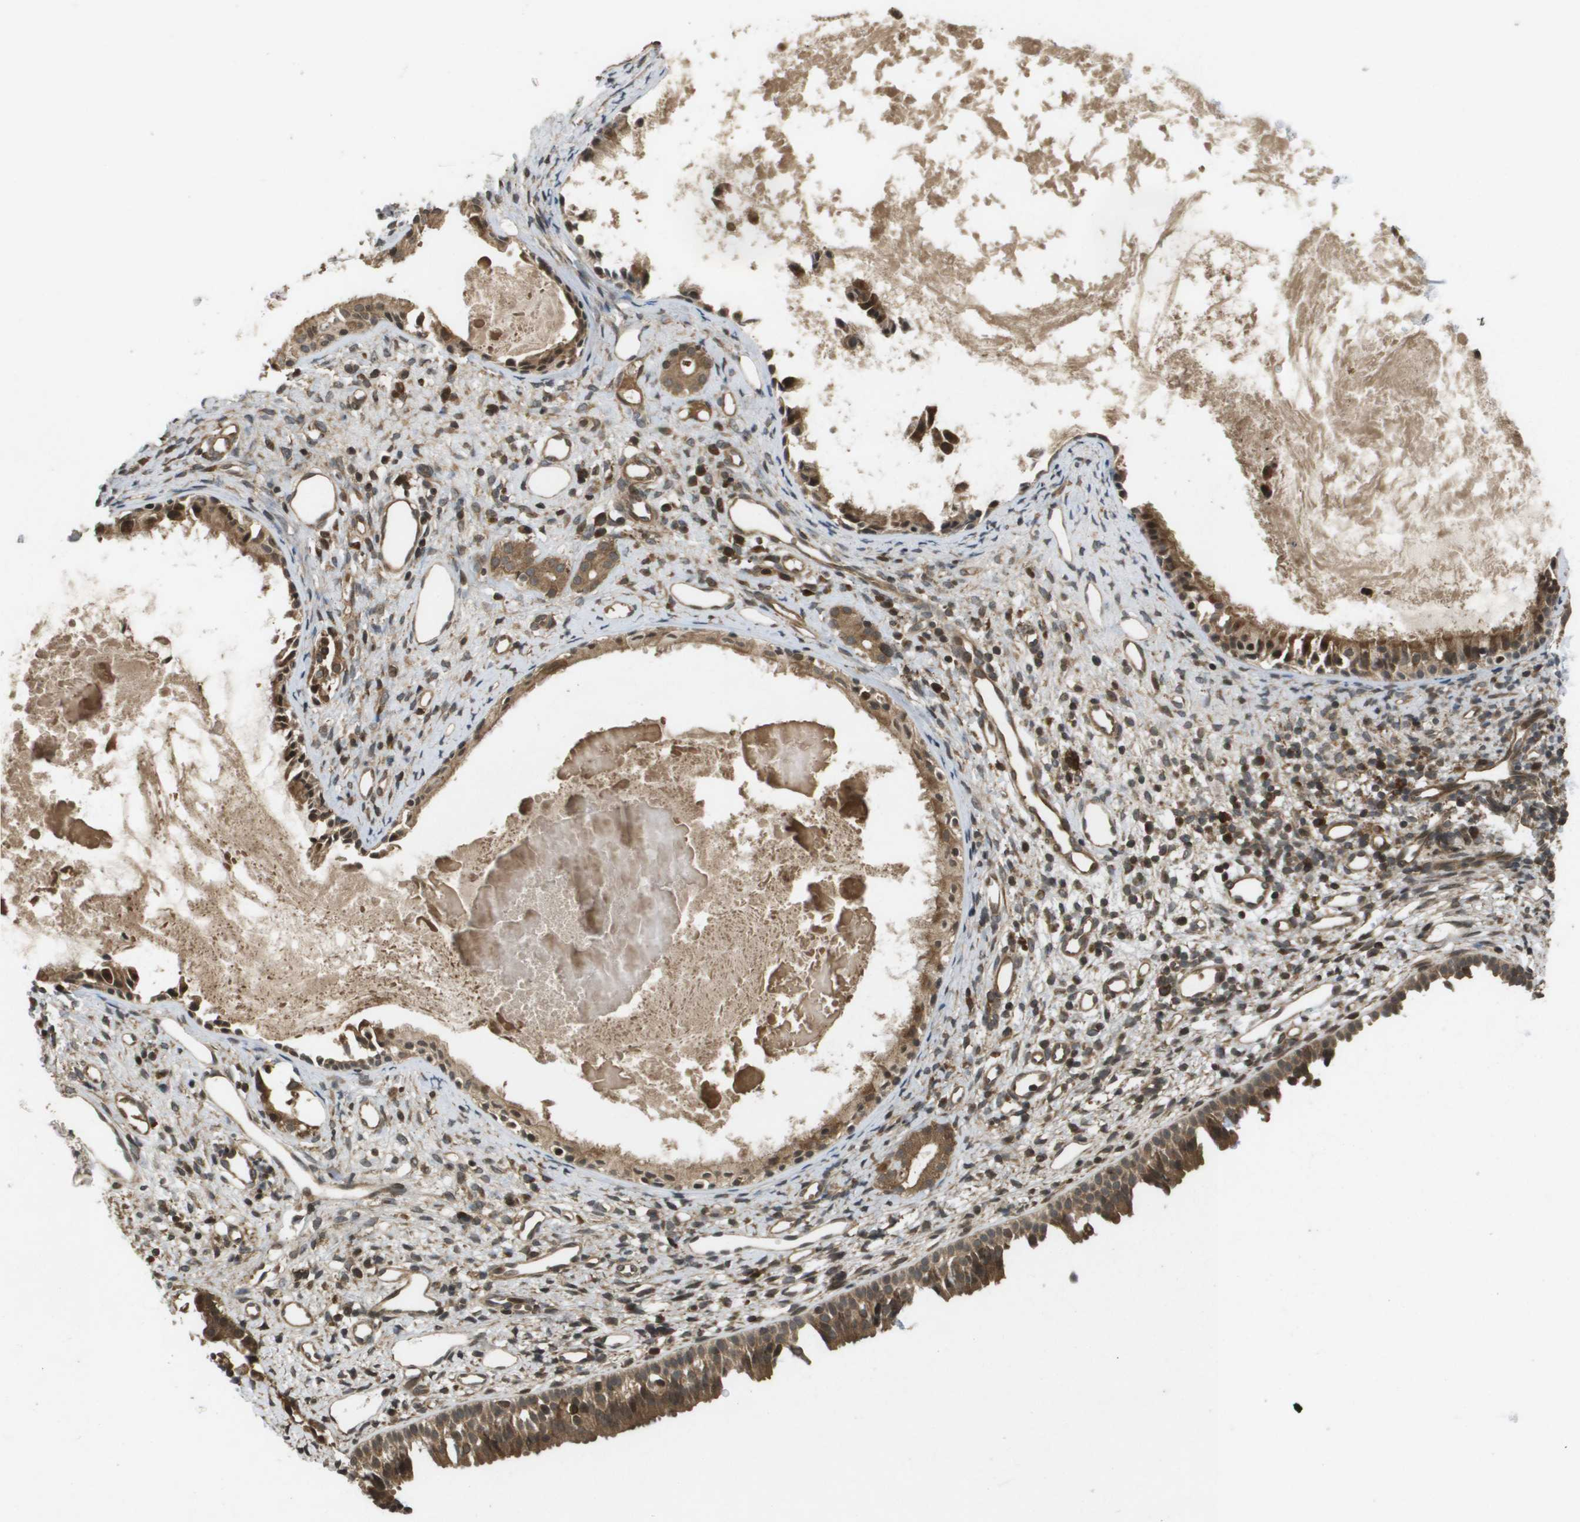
{"staining": {"intensity": "strong", "quantity": ">75%", "location": "cytoplasmic/membranous,nuclear"}, "tissue": "nasopharynx", "cell_type": "Respiratory epithelial cells", "image_type": "normal", "snomed": [{"axis": "morphology", "description": "Normal tissue, NOS"}, {"axis": "topography", "description": "Nasopharynx"}], "caption": "A photomicrograph showing strong cytoplasmic/membranous,nuclear positivity in approximately >75% of respiratory epithelial cells in unremarkable nasopharynx, as visualized by brown immunohistochemical staining.", "gene": "KIF11", "patient": {"sex": "male", "age": 22}}